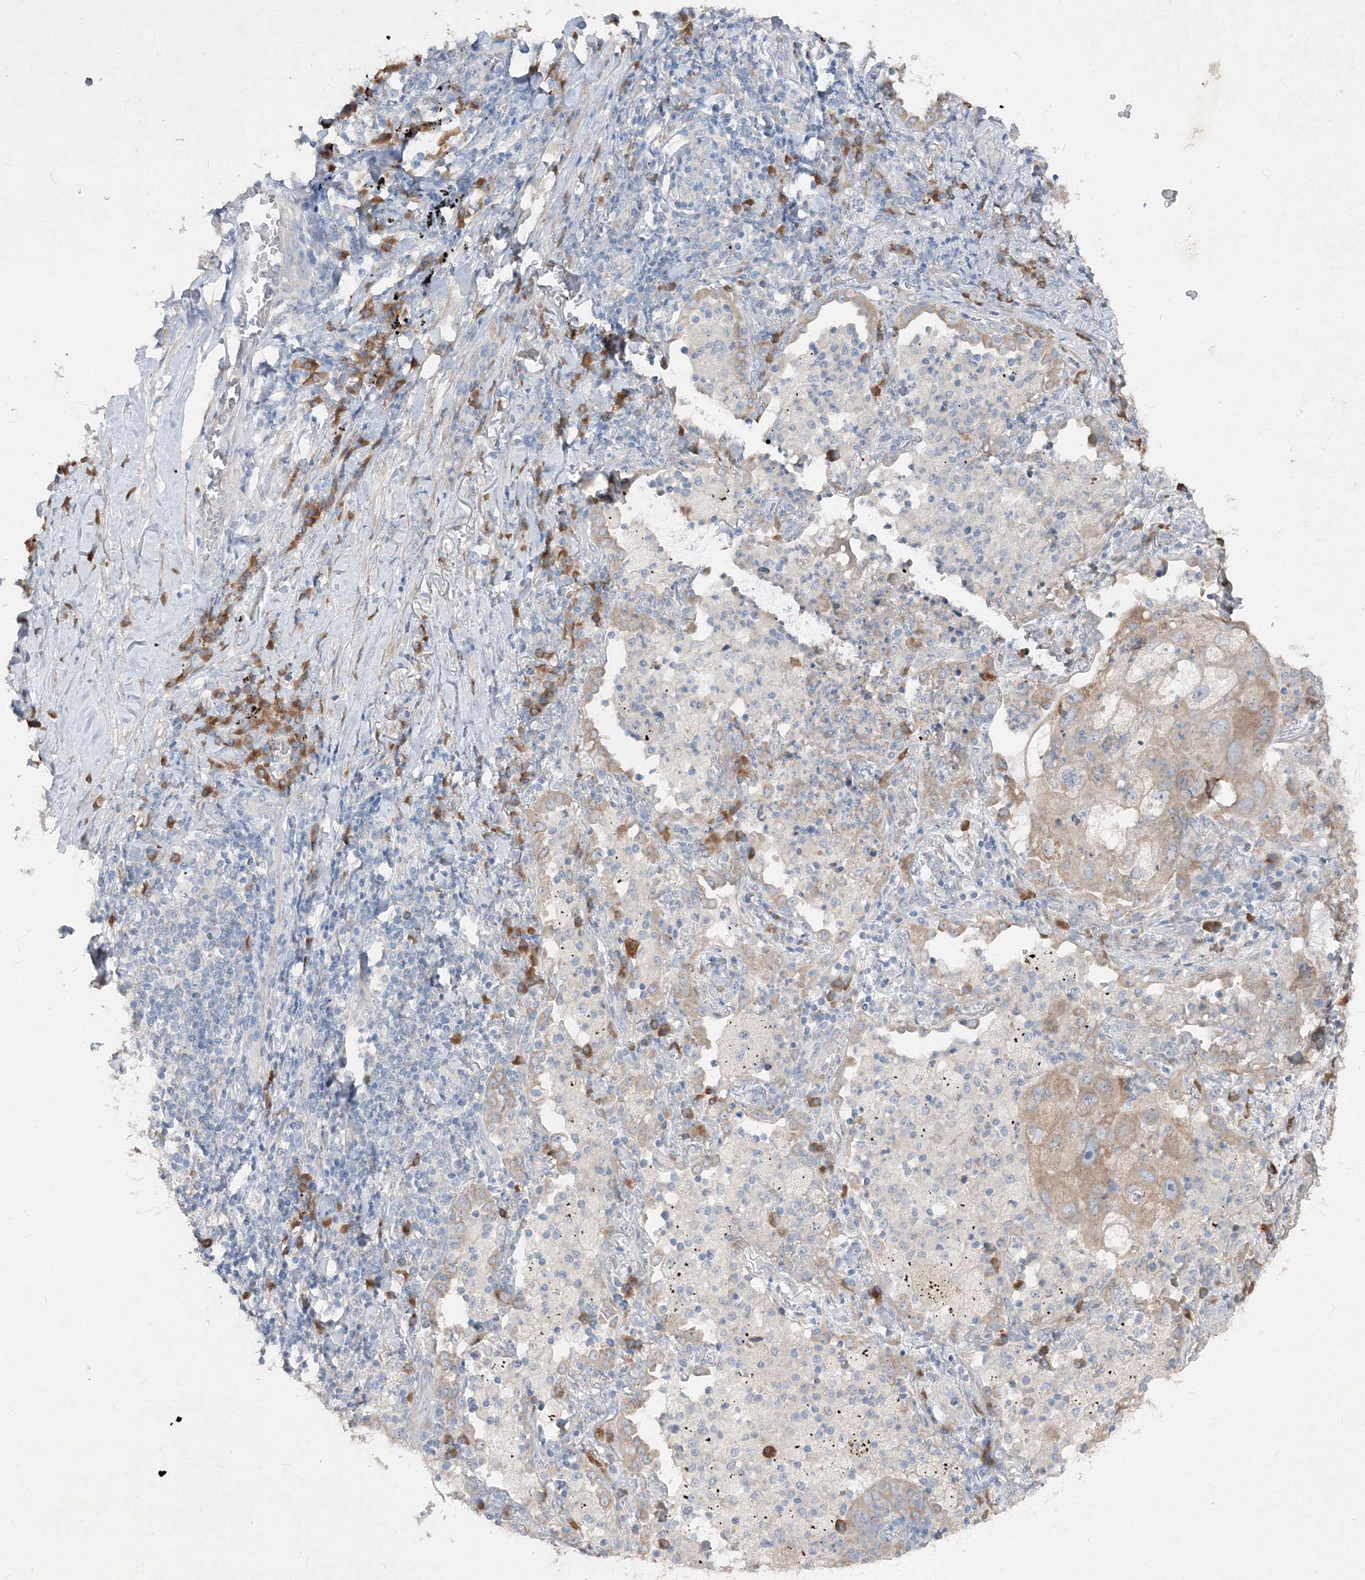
{"staining": {"intensity": "weak", "quantity": "25%-75%", "location": "cytoplasmic/membranous"}, "tissue": "lung cancer", "cell_type": "Tumor cells", "image_type": "cancer", "snomed": [{"axis": "morphology", "description": "Squamous cell carcinoma, NOS"}, {"axis": "topography", "description": "Lung"}], "caption": "Tumor cells show weak cytoplasmic/membranous positivity in about 25%-75% of cells in lung cancer (squamous cell carcinoma). The staining was performed using DAB, with brown indicating positive protein expression. Nuclei are stained blue with hematoxylin.", "gene": "IFNAR1", "patient": {"sex": "female", "age": 63}}